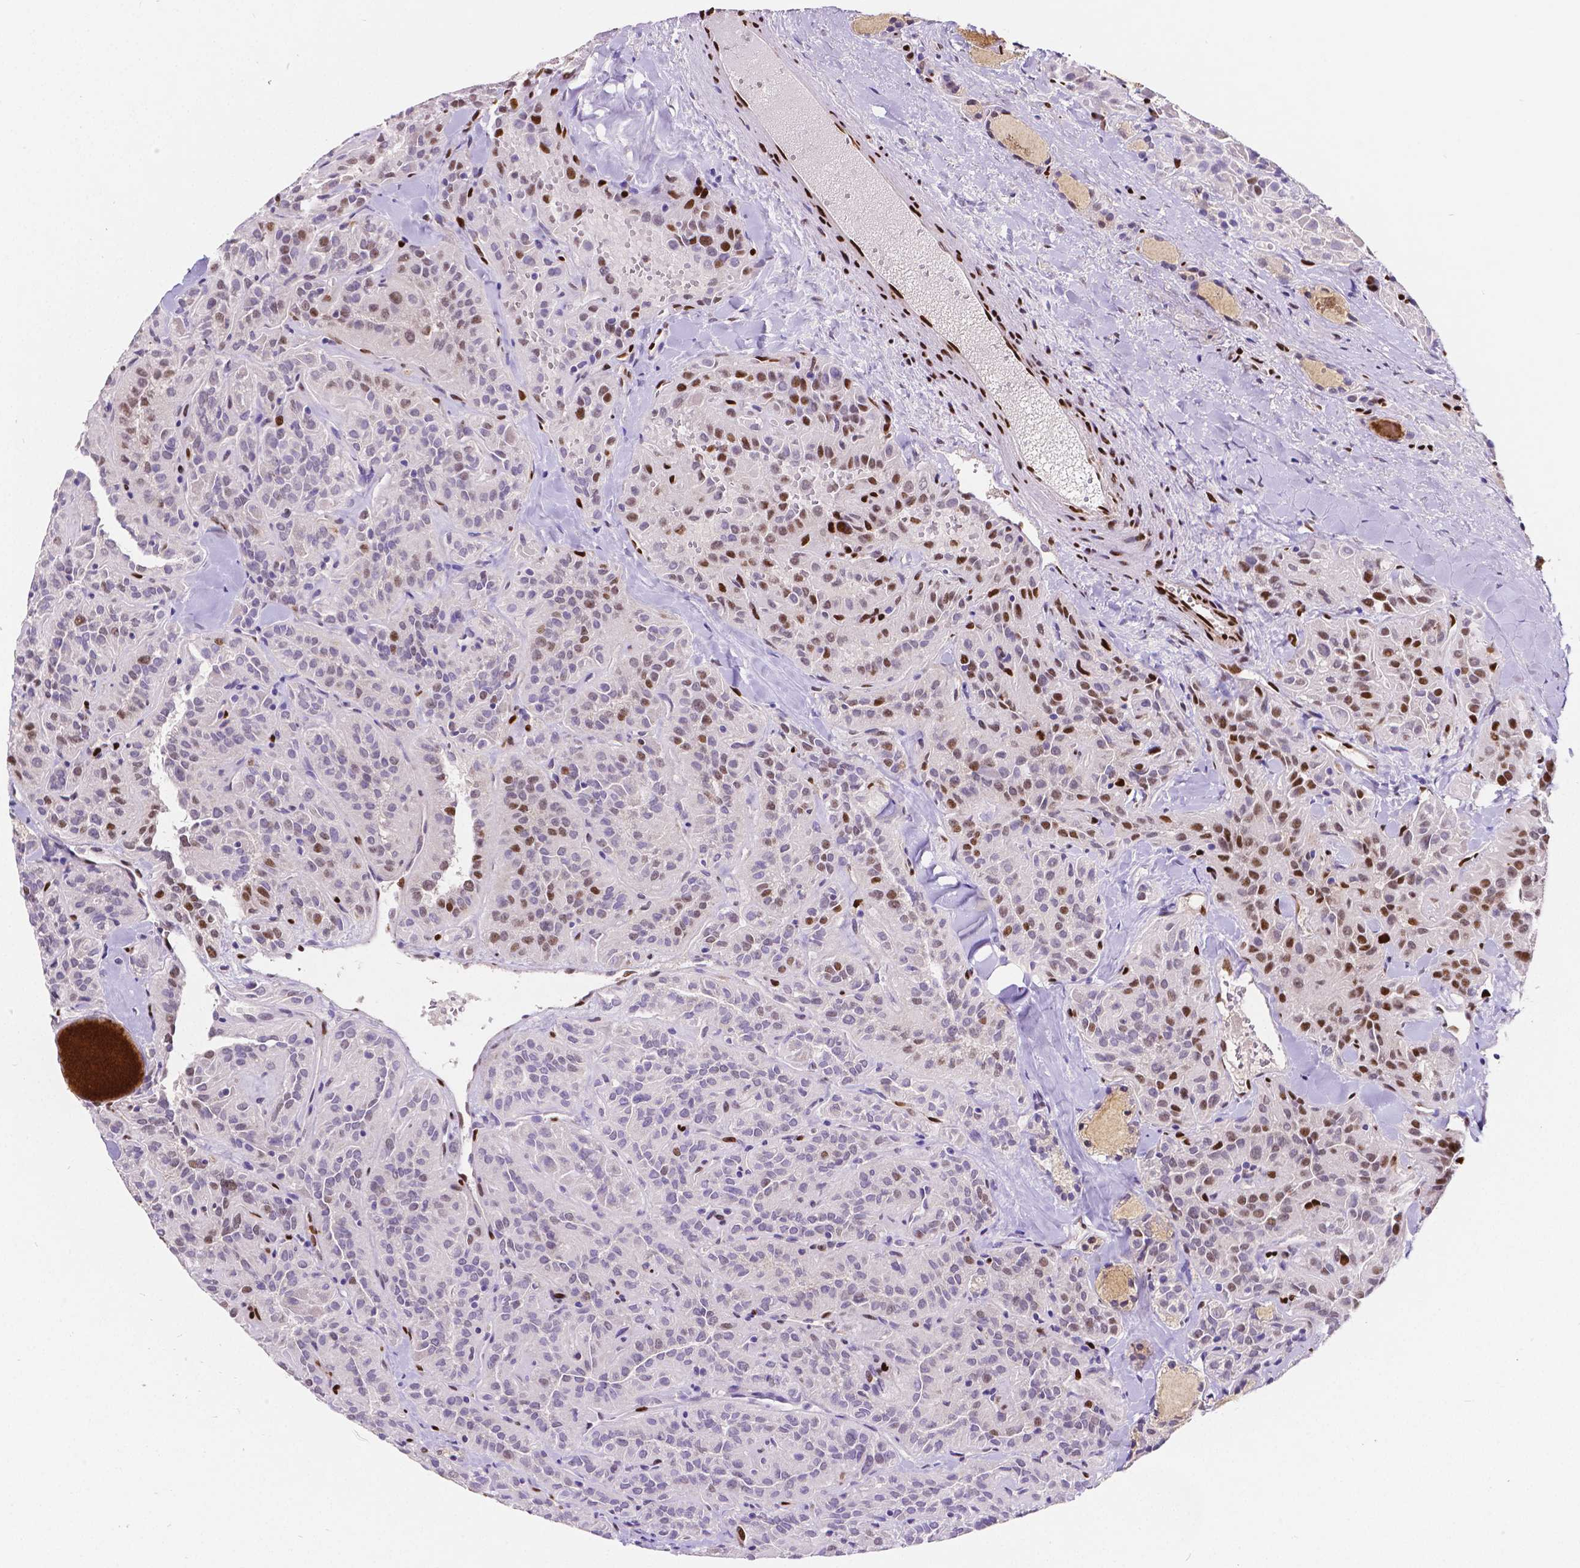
{"staining": {"intensity": "moderate", "quantity": "<25%", "location": "nuclear"}, "tissue": "thyroid cancer", "cell_type": "Tumor cells", "image_type": "cancer", "snomed": [{"axis": "morphology", "description": "Papillary adenocarcinoma, NOS"}, {"axis": "topography", "description": "Thyroid gland"}], "caption": "IHC of thyroid cancer demonstrates low levels of moderate nuclear expression in about <25% of tumor cells.", "gene": "MEF2C", "patient": {"sex": "female", "age": 45}}